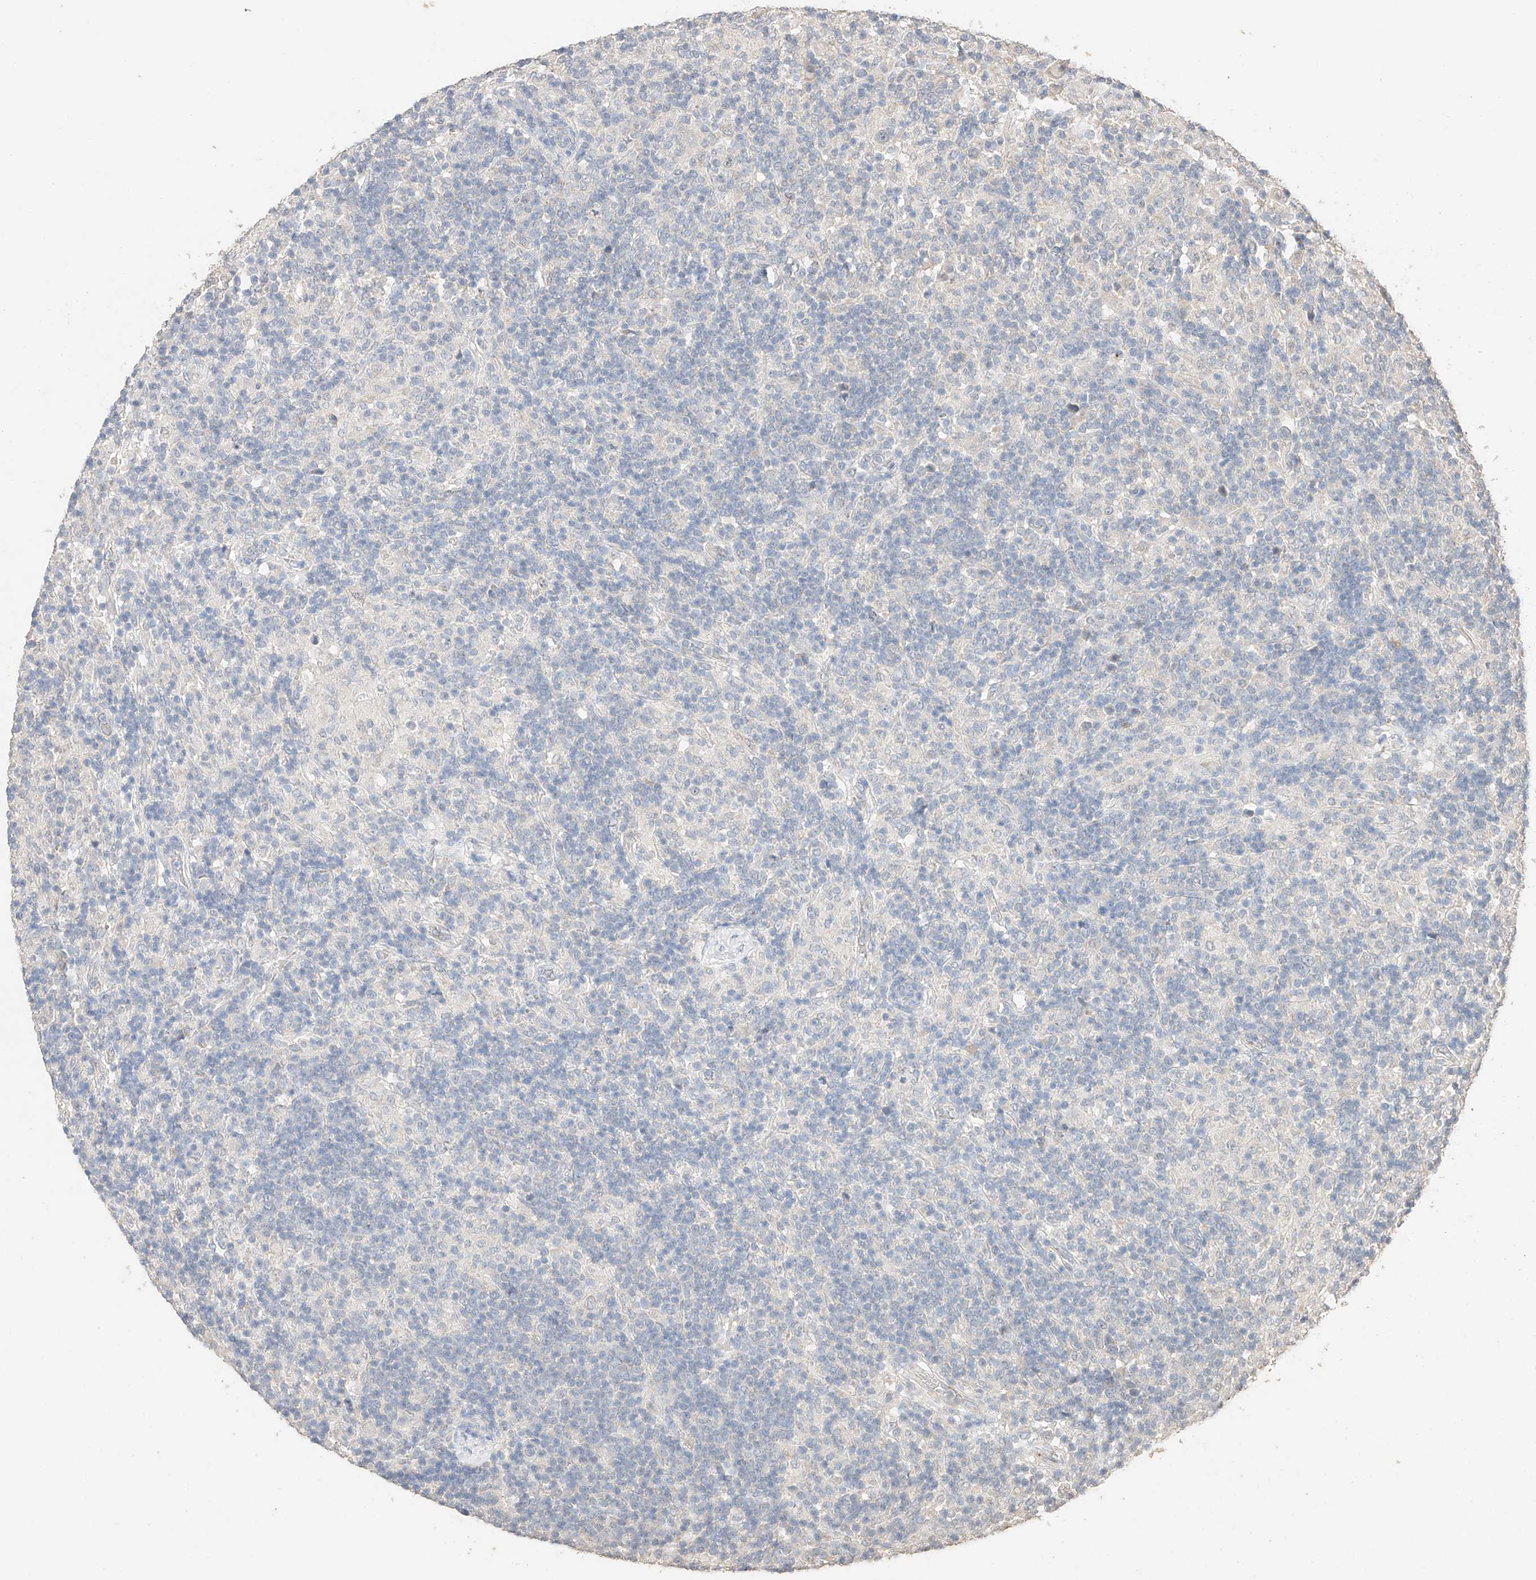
{"staining": {"intensity": "negative", "quantity": "none", "location": "none"}, "tissue": "lymphoma", "cell_type": "Tumor cells", "image_type": "cancer", "snomed": [{"axis": "morphology", "description": "Hodgkin's disease, NOS"}, {"axis": "topography", "description": "Lymph node"}], "caption": "This histopathology image is of Hodgkin's disease stained with immunohistochemistry (IHC) to label a protein in brown with the nuclei are counter-stained blue. There is no positivity in tumor cells.", "gene": "IL22RA2", "patient": {"sex": "male", "age": 70}}